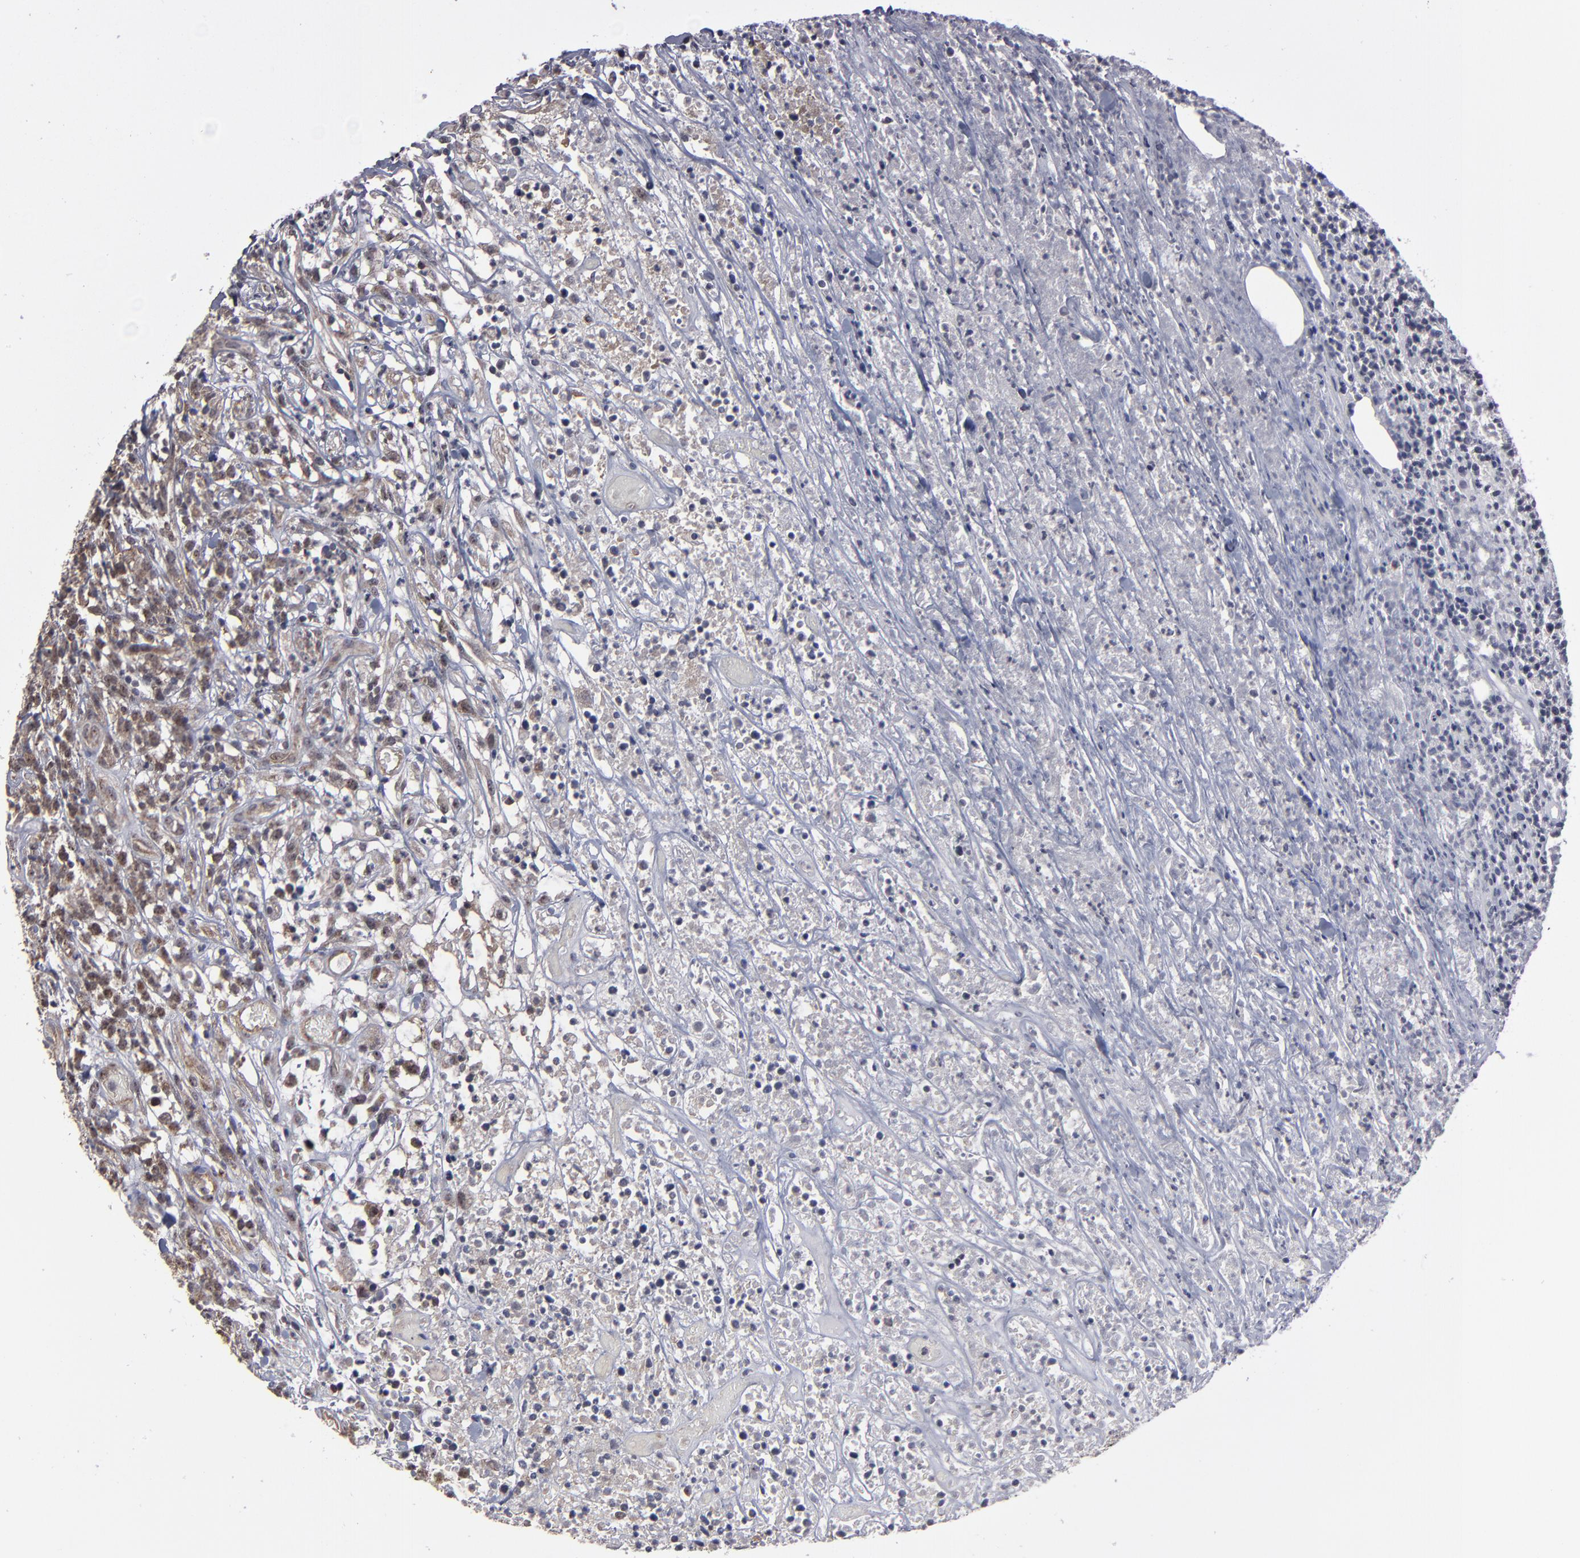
{"staining": {"intensity": "weak", "quantity": ">75%", "location": "cytoplasmic/membranous"}, "tissue": "lymphoma", "cell_type": "Tumor cells", "image_type": "cancer", "snomed": [{"axis": "morphology", "description": "Malignant lymphoma, non-Hodgkin's type, High grade"}, {"axis": "topography", "description": "Lymph node"}], "caption": "Immunohistochemistry of human high-grade malignant lymphoma, non-Hodgkin's type displays low levels of weak cytoplasmic/membranous expression in about >75% of tumor cells.", "gene": "GLCCI1", "patient": {"sex": "female", "age": 73}}